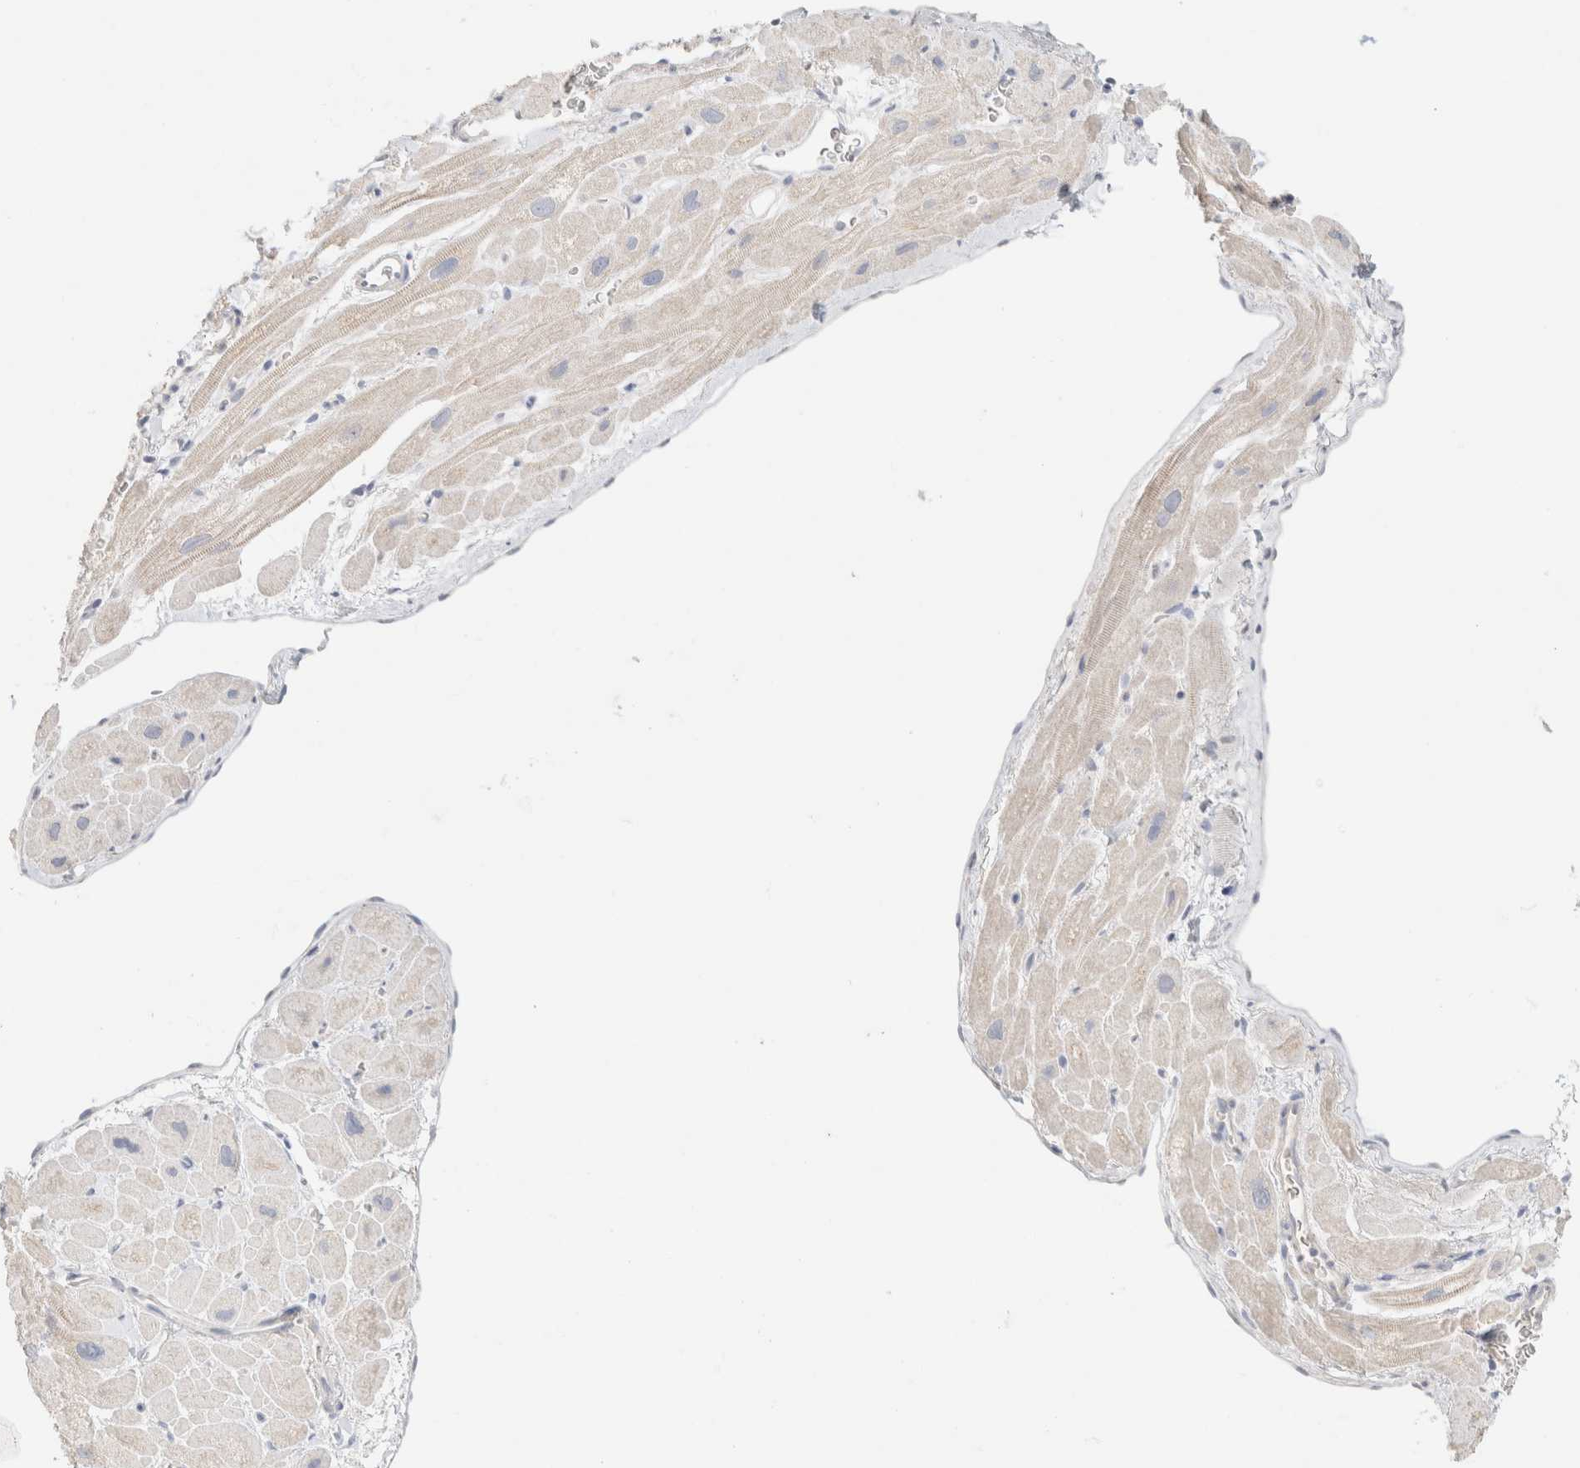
{"staining": {"intensity": "moderate", "quantity": "<25%", "location": "cytoplasmic/membranous"}, "tissue": "heart muscle", "cell_type": "Cardiomyocytes", "image_type": "normal", "snomed": [{"axis": "morphology", "description": "Normal tissue, NOS"}, {"axis": "topography", "description": "Heart"}], "caption": "Immunohistochemistry image of benign heart muscle stained for a protein (brown), which displays low levels of moderate cytoplasmic/membranous expression in about <25% of cardiomyocytes.", "gene": "CA12", "patient": {"sex": "male", "age": 49}}